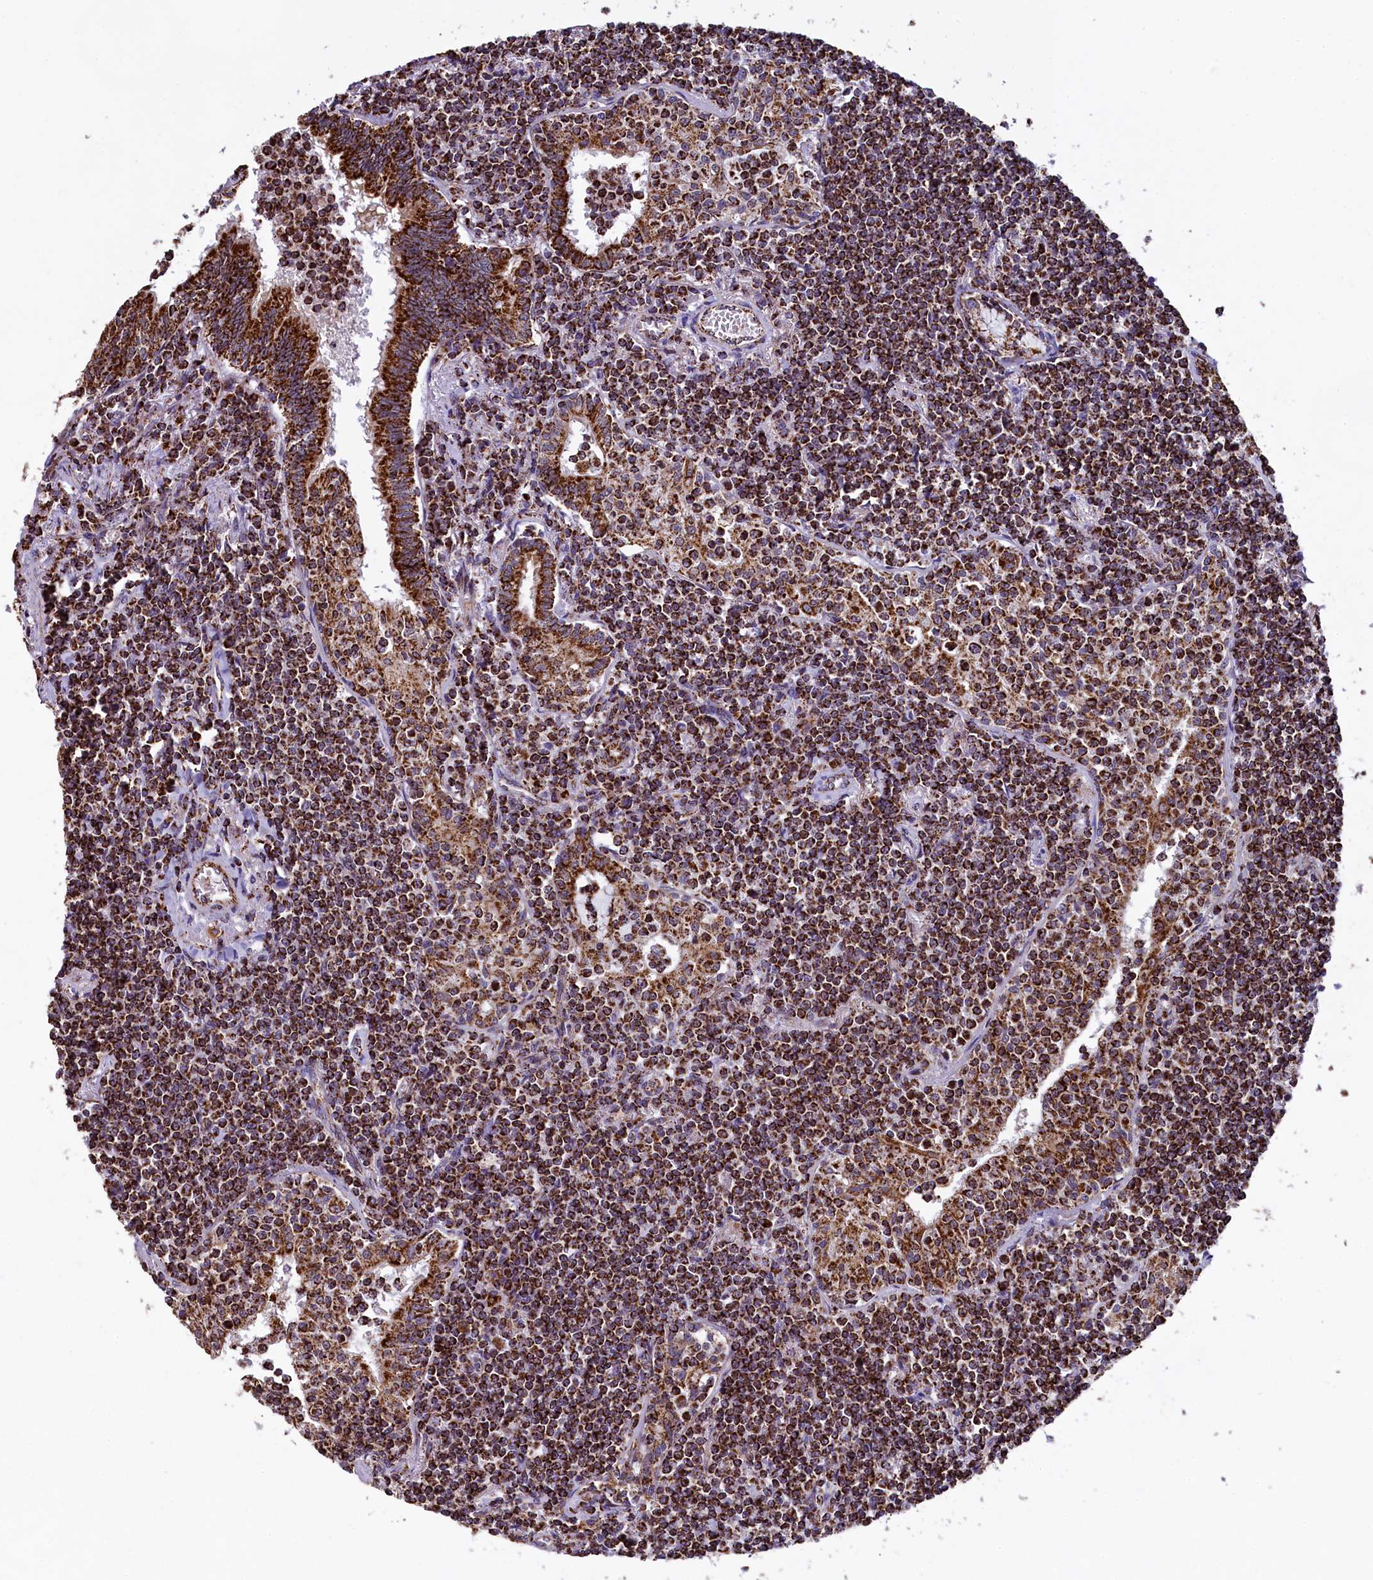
{"staining": {"intensity": "strong", "quantity": ">75%", "location": "cytoplasmic/membranous"}, "tissue": "lymphoma", "cell_type": "Tumor cells", "image_type": "cancer", "snomed": [{"axis": "morphology", "description": "Malignant lymphoma, non-Hodgkin's type, Low grade"}, {"axis": "topography", "description": "Lung"}], "caption": "Low-grade malignant lymphoma, non-Hodgkin's type stained with DAB (3,3'-diaminobenzidine) IHC reveals high levels of strong cytoplasmic/membranous staining in approximately >75% of tumor cells. (brown staining indicates protein expression, while blue staining denotes nuclei).", "gene": "KLC2", "patient": {"sex": "female", "age": 71}}